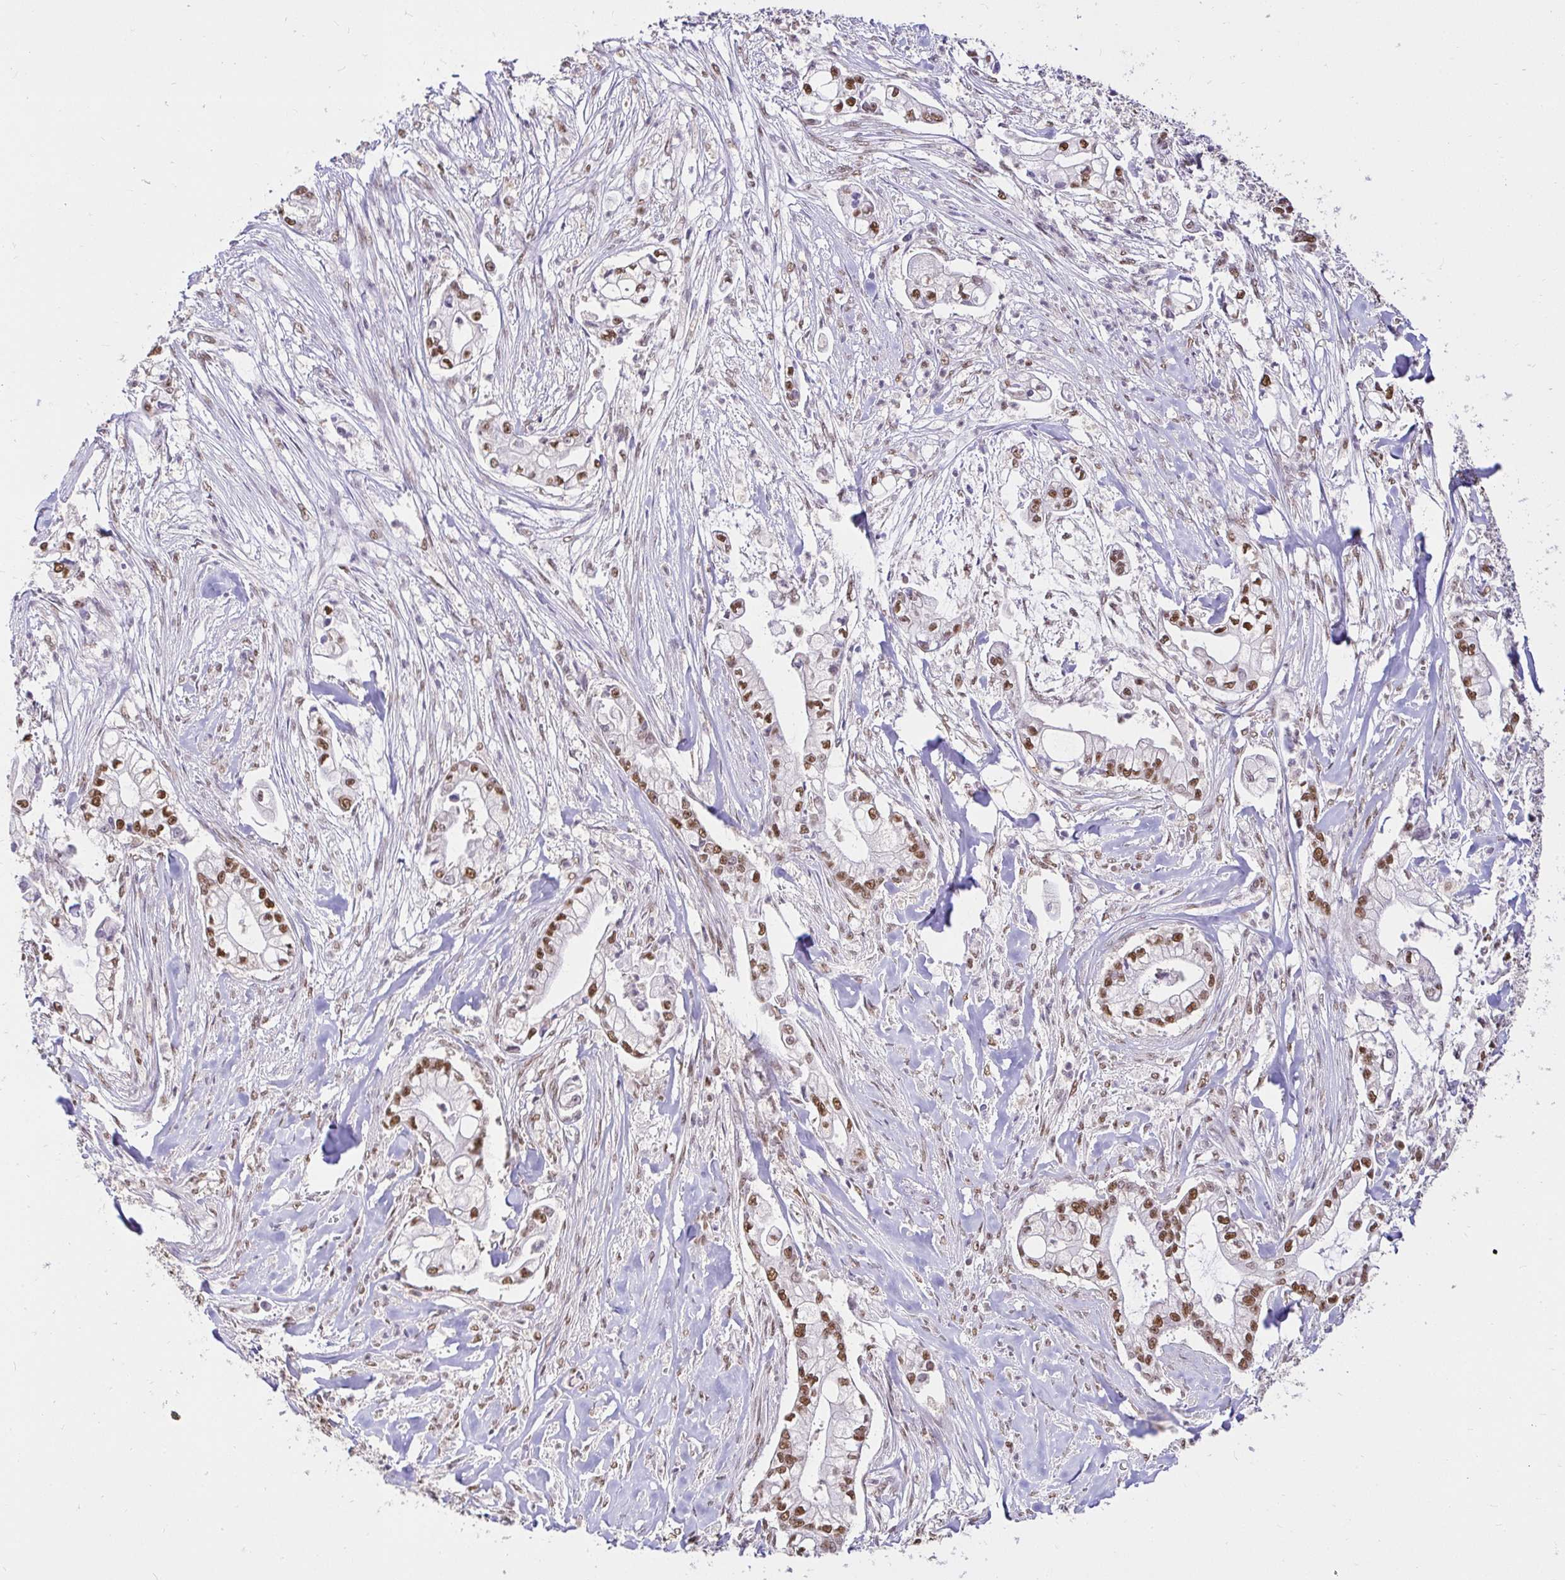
{"staining": {"intensity": "strong", "quantity": ">75%", "location": "nuclear"}, "tissue": "pancreatic cancer", "cell_type": "Tumor cells", "image_type": "cancer", "snomed": [{"axis": "morphology", "description": "Adenocarcinoma, NOS"}, {"axis": "topography", "description": "Pancreas"}], "caption": "The histopathology image shows a brown stain indicating the presence of a protein in the nuclear of tumor cells in pancreatic cancer (adenocarcinoma).", "gene": "RIMS4", "patient": {"sex": "female", "age": 69}}